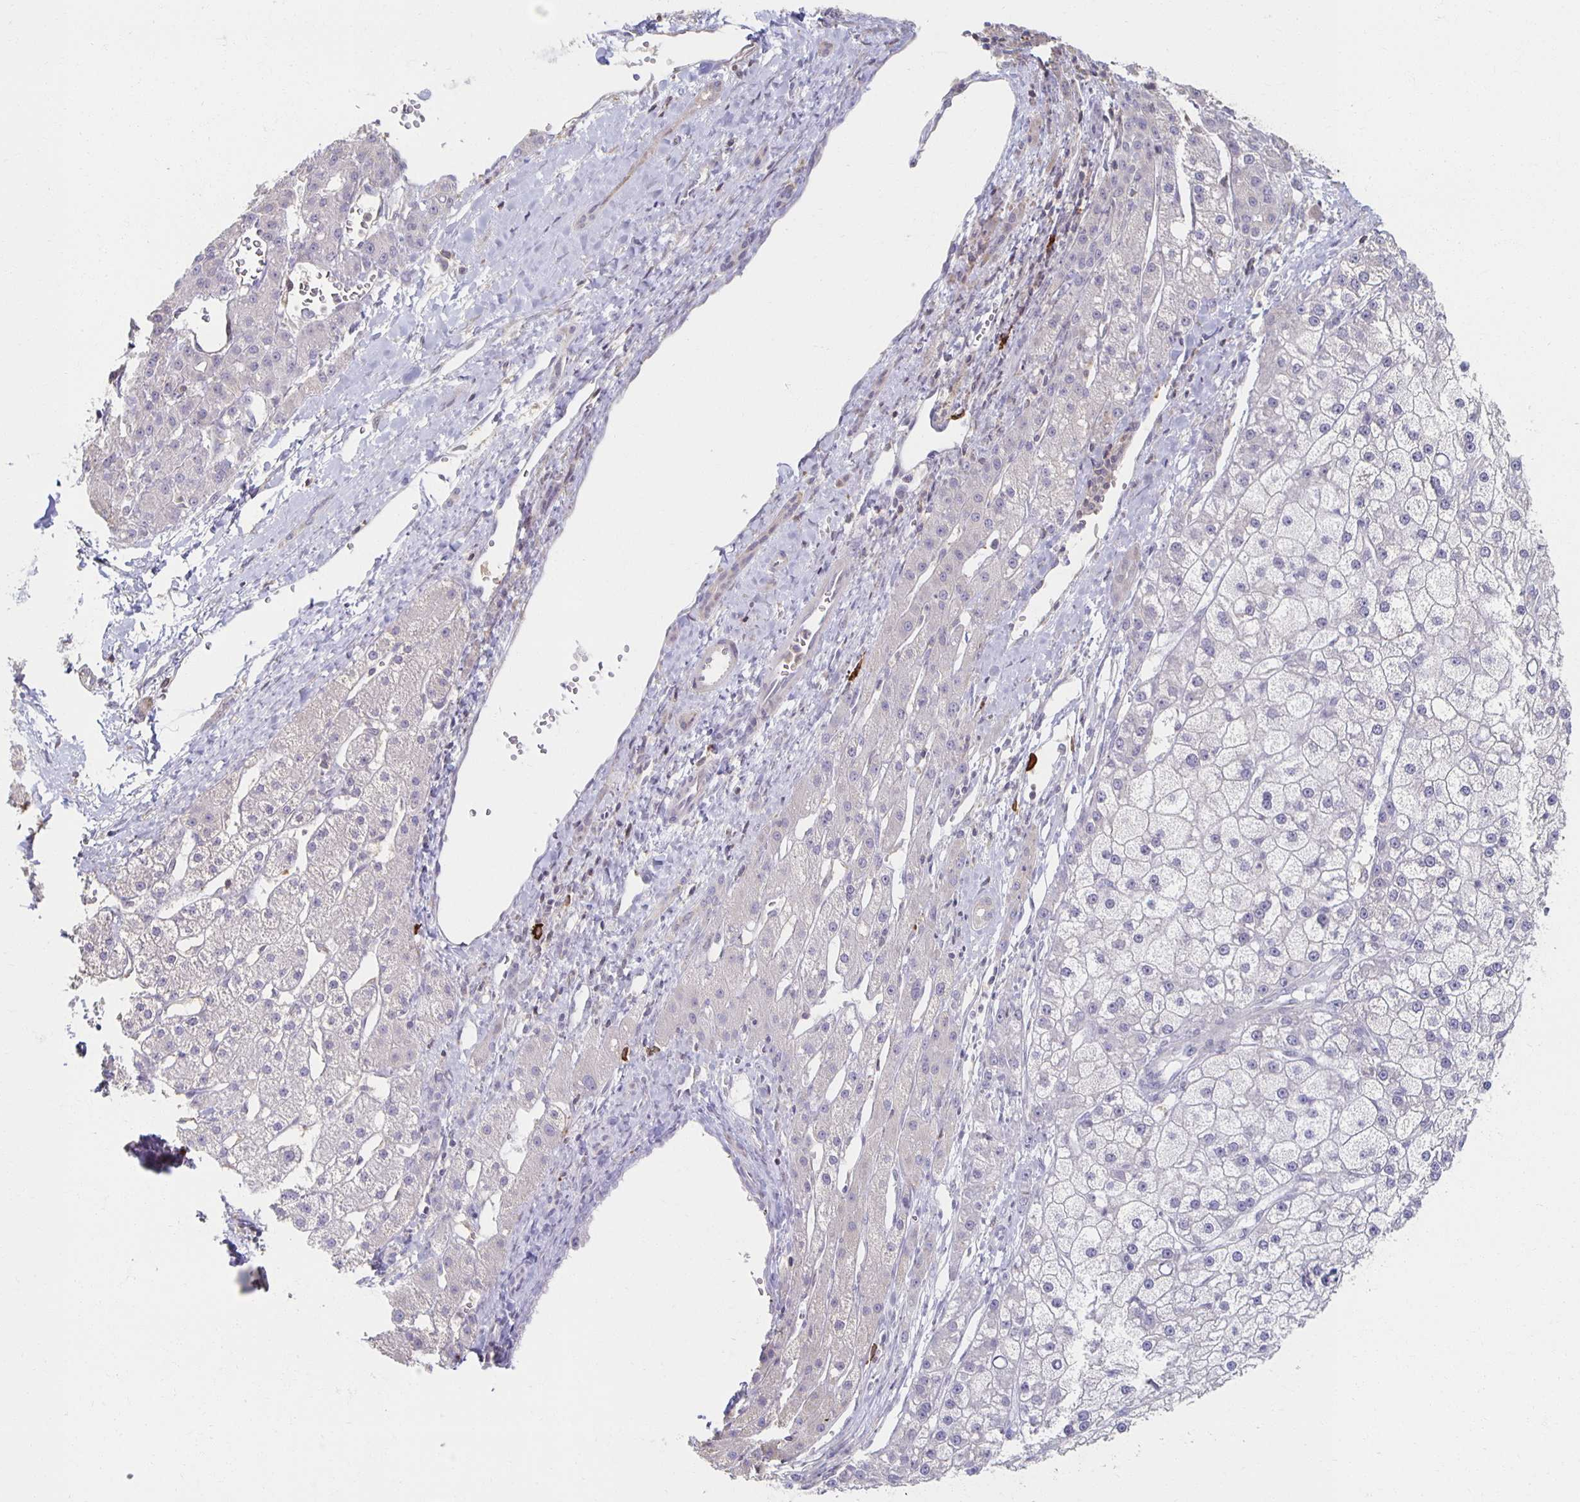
{"staining": {"intensity": "negative", "quantity": "none", "location": "none"}, "tissue": "liver cancer", "cell_type": "Tumor cells", "image_type": "cancer", "snomed": [{"axis": "morphology", "description": "Carcinoma, Hepatocellular, NOS"}, {"axis": "topography", "description": "Liver"}], "caption": "DAB (3,3'-diaminobenzidine) immunohistochemical staining of liver cancer shows no significant staining in tumor cells. (DAB immunohistochemistry with hematoxylin counter stain).", "gene": "ZNF692", "patient": {"sex": "male", "age": 67}}